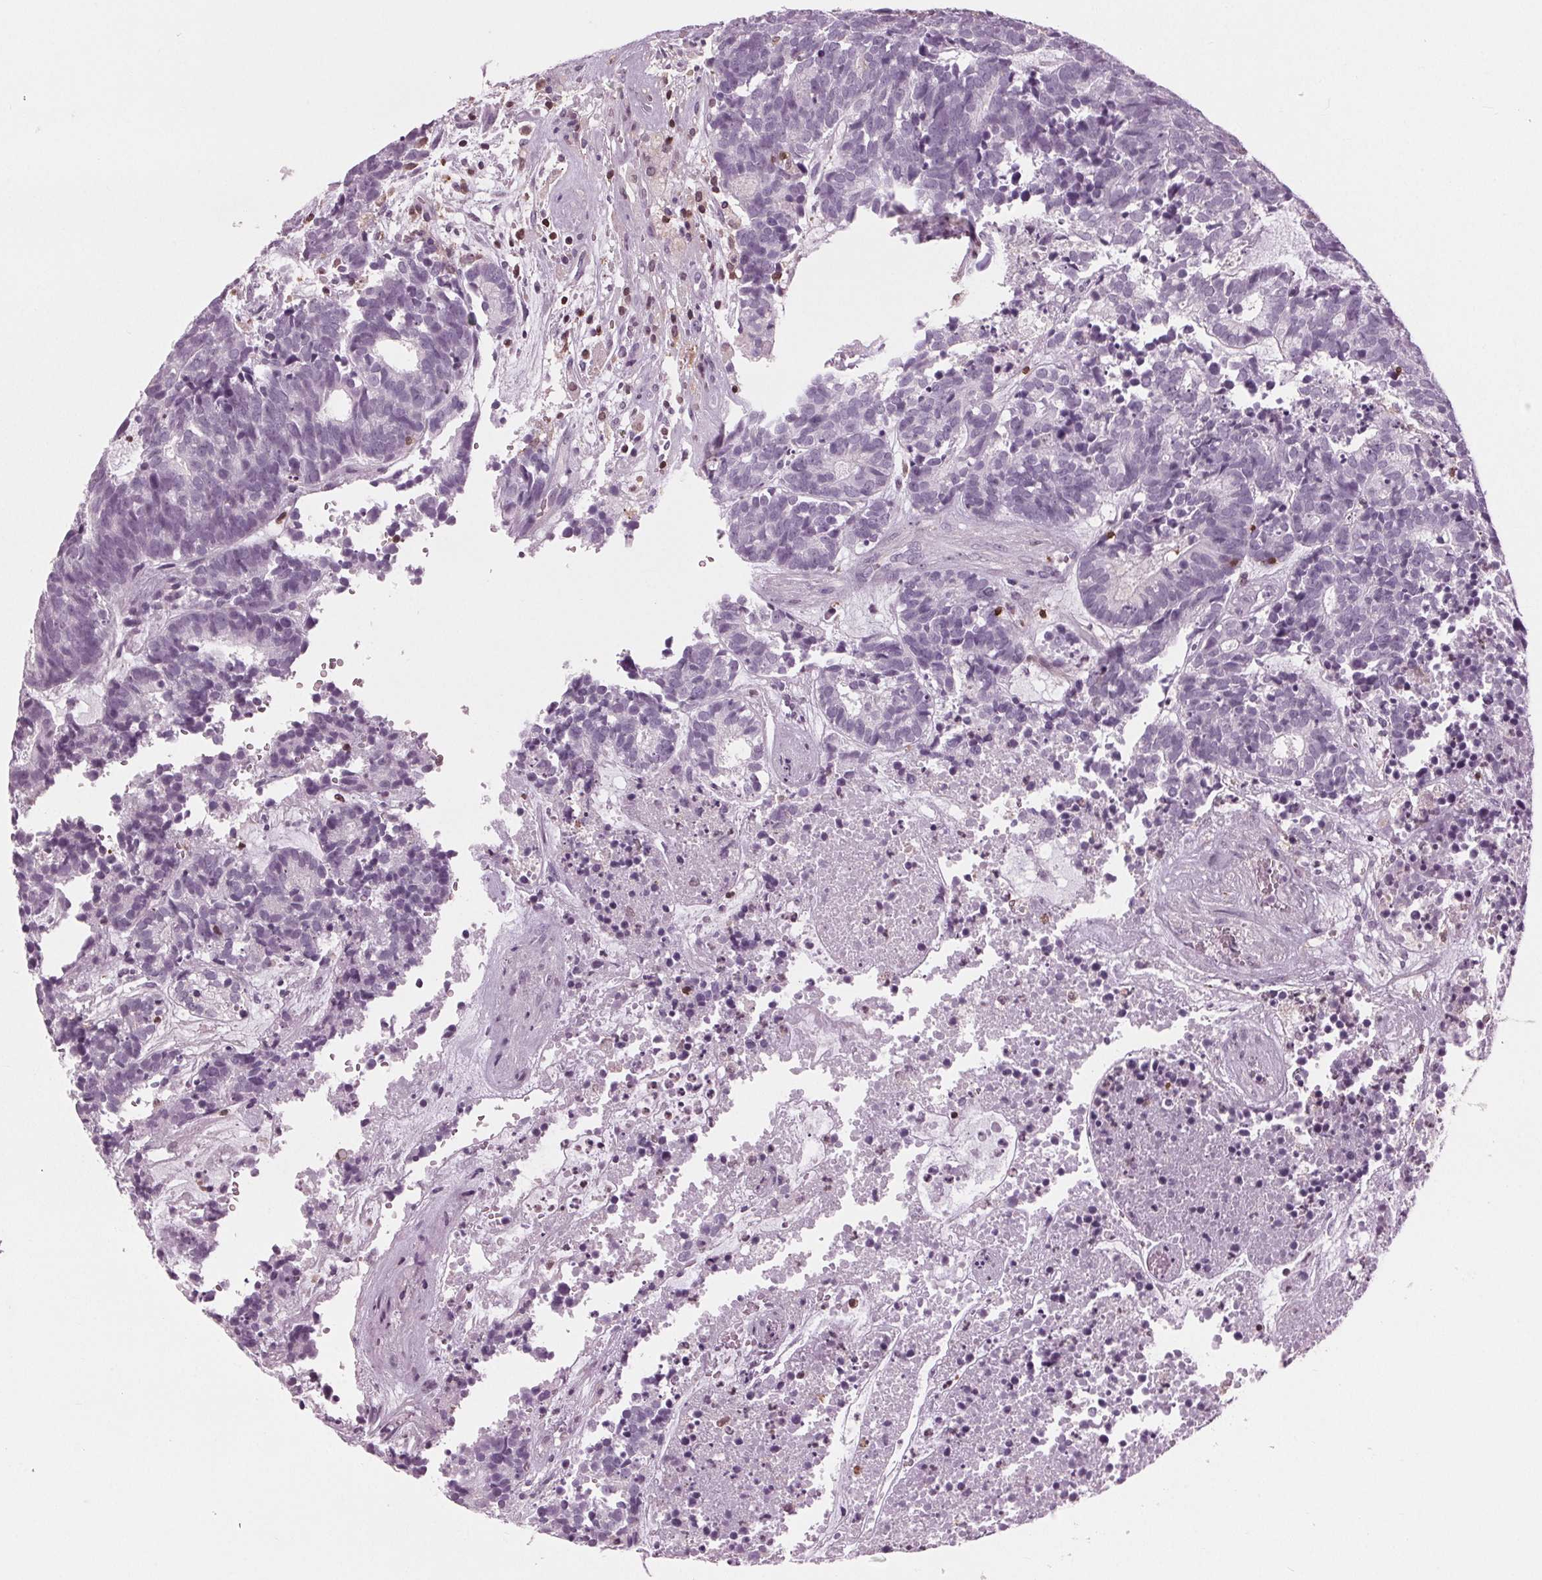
{"staining": {"intensity": "negative", "quantity": "none", "location": "none"}, "tissue": "head and neck cancer", "cell_type": "Tumor cells", "image_type": "cancer", "snomed": [{"axis": "morphology", "description": "Adenocarcinoma, NOS"}, {"axis": "topography", "description": "Head-Neck"}], "caption": "High power microscopy photomicrograph of an immunohistochemistry micrograph of head and neck cancer (adenocarcinoma), revealing no significant positivity in tumor cells. Brightfield microscopy of immunohistochemistry (IHC) stained with DAB (3,3'-diaminobenzidine) (brown) and hematoxylin (blue), captured at high magnification.", "gene": "BTLA", "patient": {"sex": "female", "age": 81}}